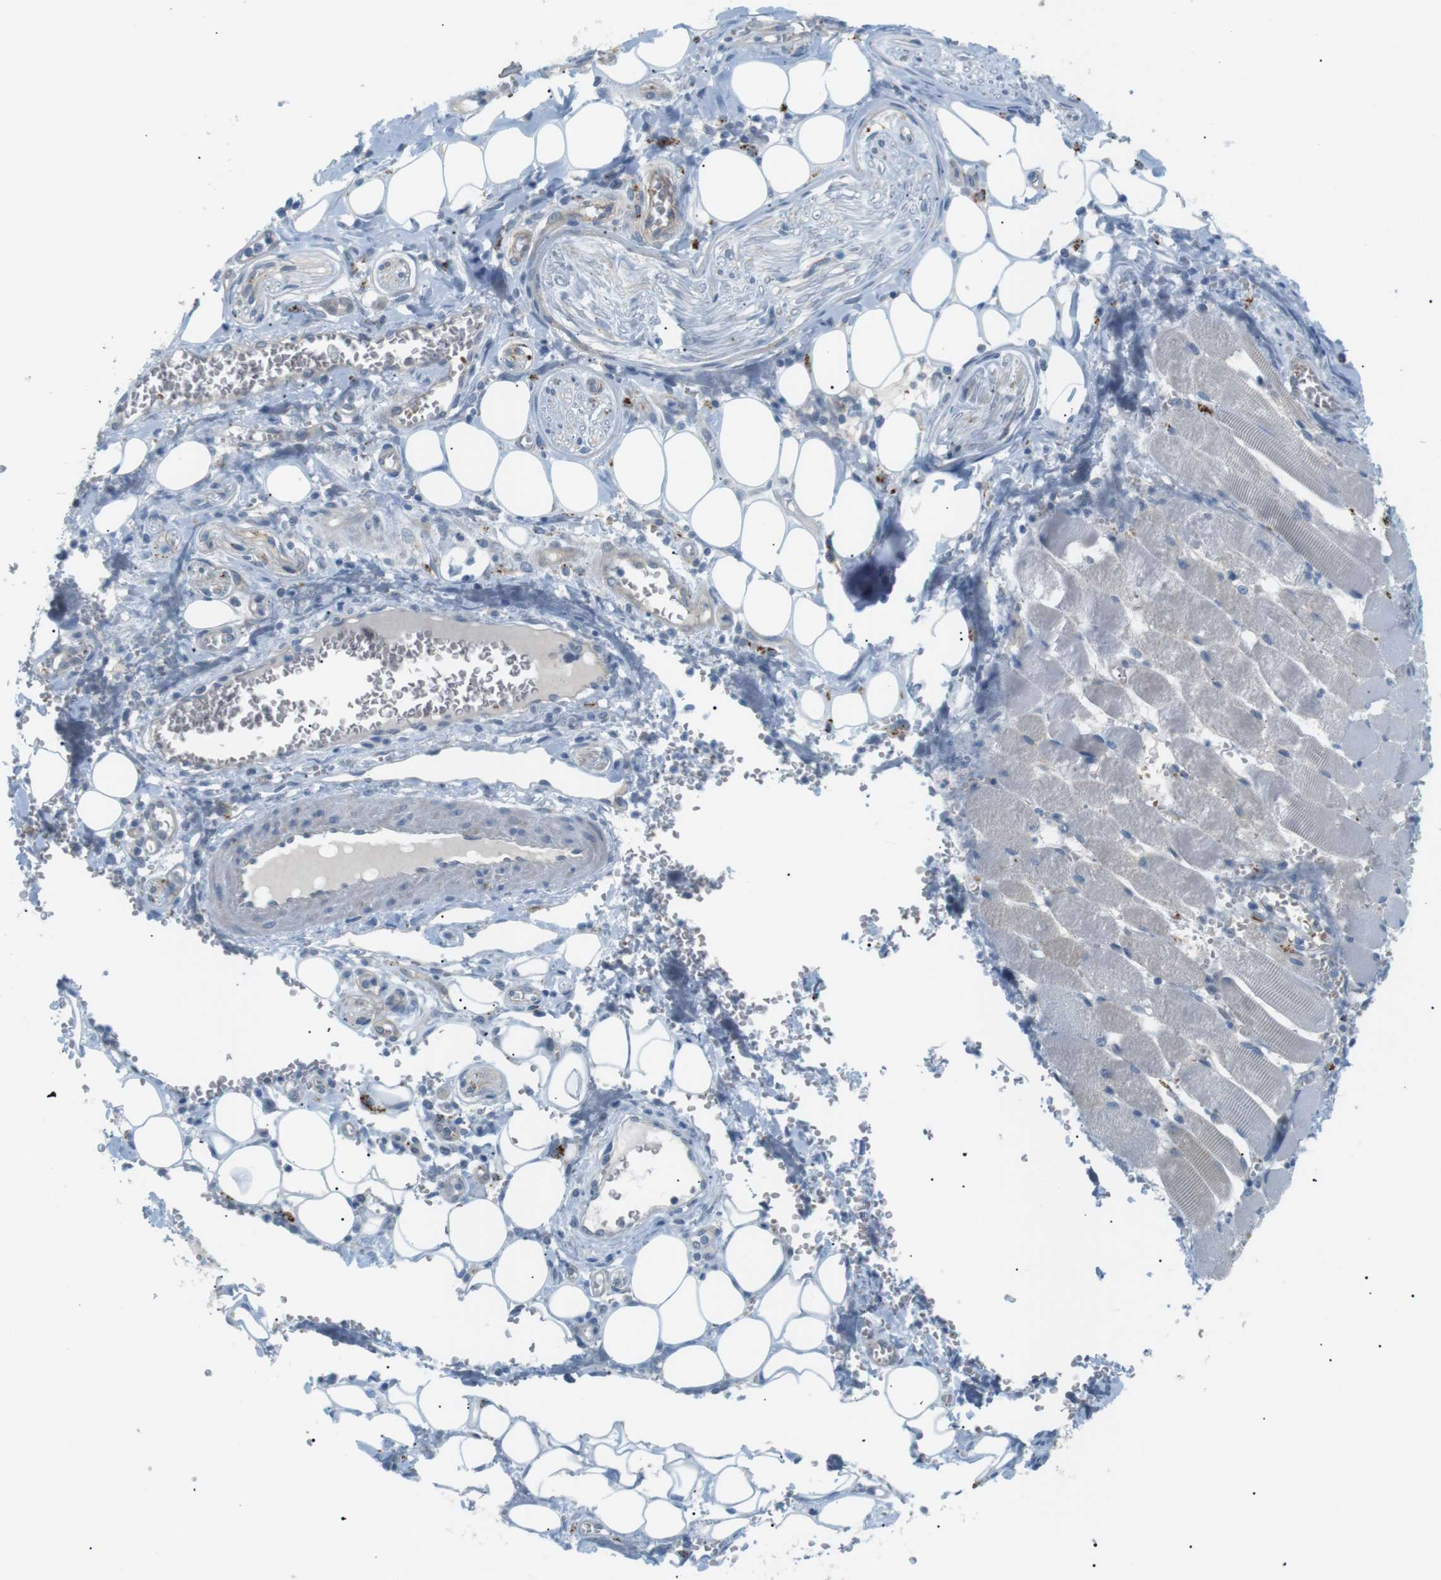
{"staining": {"intensity": "negative", "quantity": "none", "location": "none"}, "tissue": "adipose tissue", "cell_type": "Adipocytes", "image_type": "normal", "snomed": [{"axis": "morphology", "description": "Squamous cell carcinoma, NOS"}, {"axis": "topography", "description": "Oral tissue"}, {"axis": "topography", "description": "Head-Neck"}], "caption": "An IHC photomicrograph of normal adipose tissue is shown. There is no staining in adipocytes of adipose tissue.", "gene": "B4GALNT2", "patient": {"sex": "female", "age": 50}}